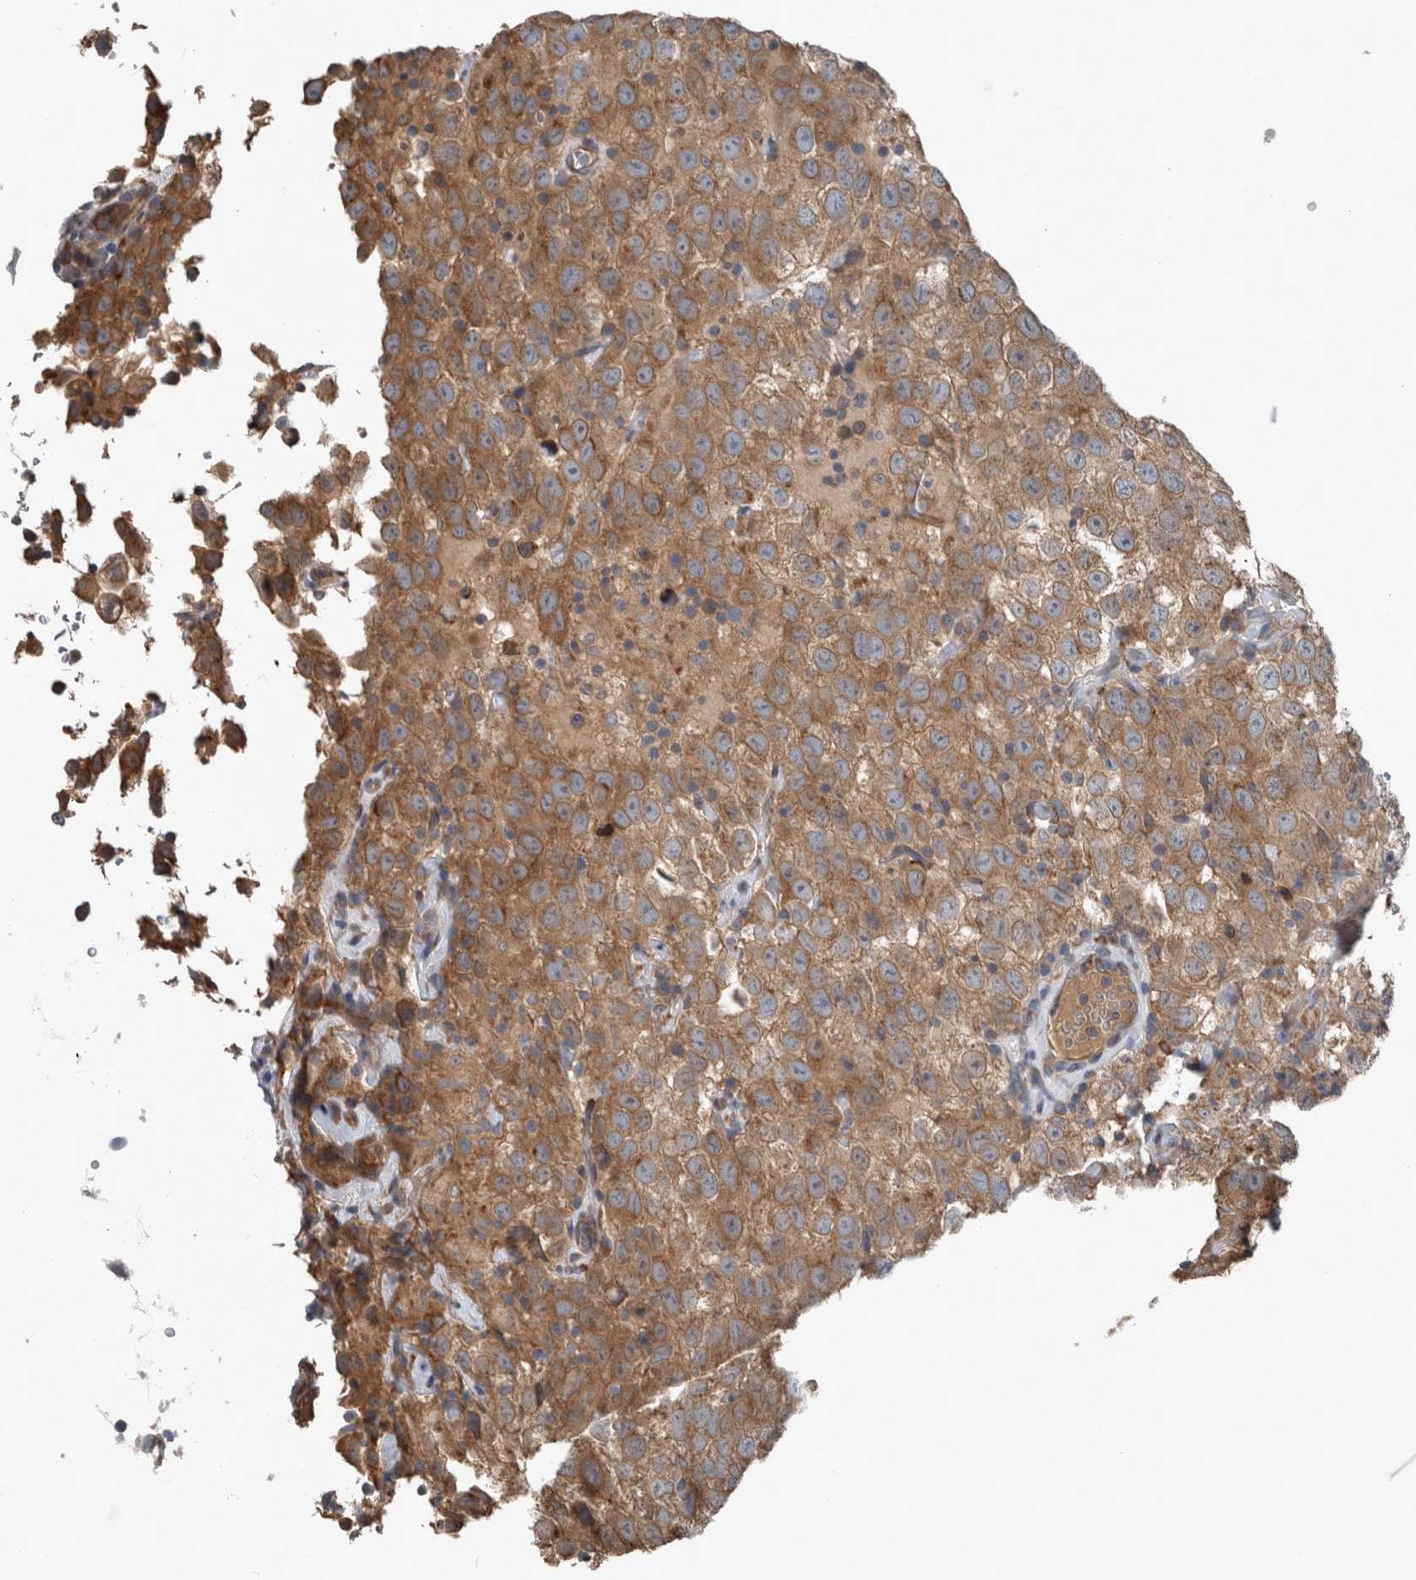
{"staining": {"intensity": "moderate", "quantity": ">75%", "location": "cytoplasmic/membranous"}, "tissue": "testis cancer", "cell_type": "Tumor cells", "image_type": "cancer", "snomed": [{"axis": "morphology", "description": "Seminoma, NOS"}, {"axis": "topography", "description": "Testis"}], "caption": "High-magnification brightfield microscopy of seminoma (testis) stained with DAB (3,3'-diaminobenzidine) (brown) and counterstained with hematoxylin (blue). tumor cells exhibit moderate cytoplasmic/membranous staining is seen in approximately>75% of cells. The protein of interest is shown in brown color, while the nuclei are stained blue.", "gene": "EXOC8", "patient": {"sex": "male", "age": 41}}